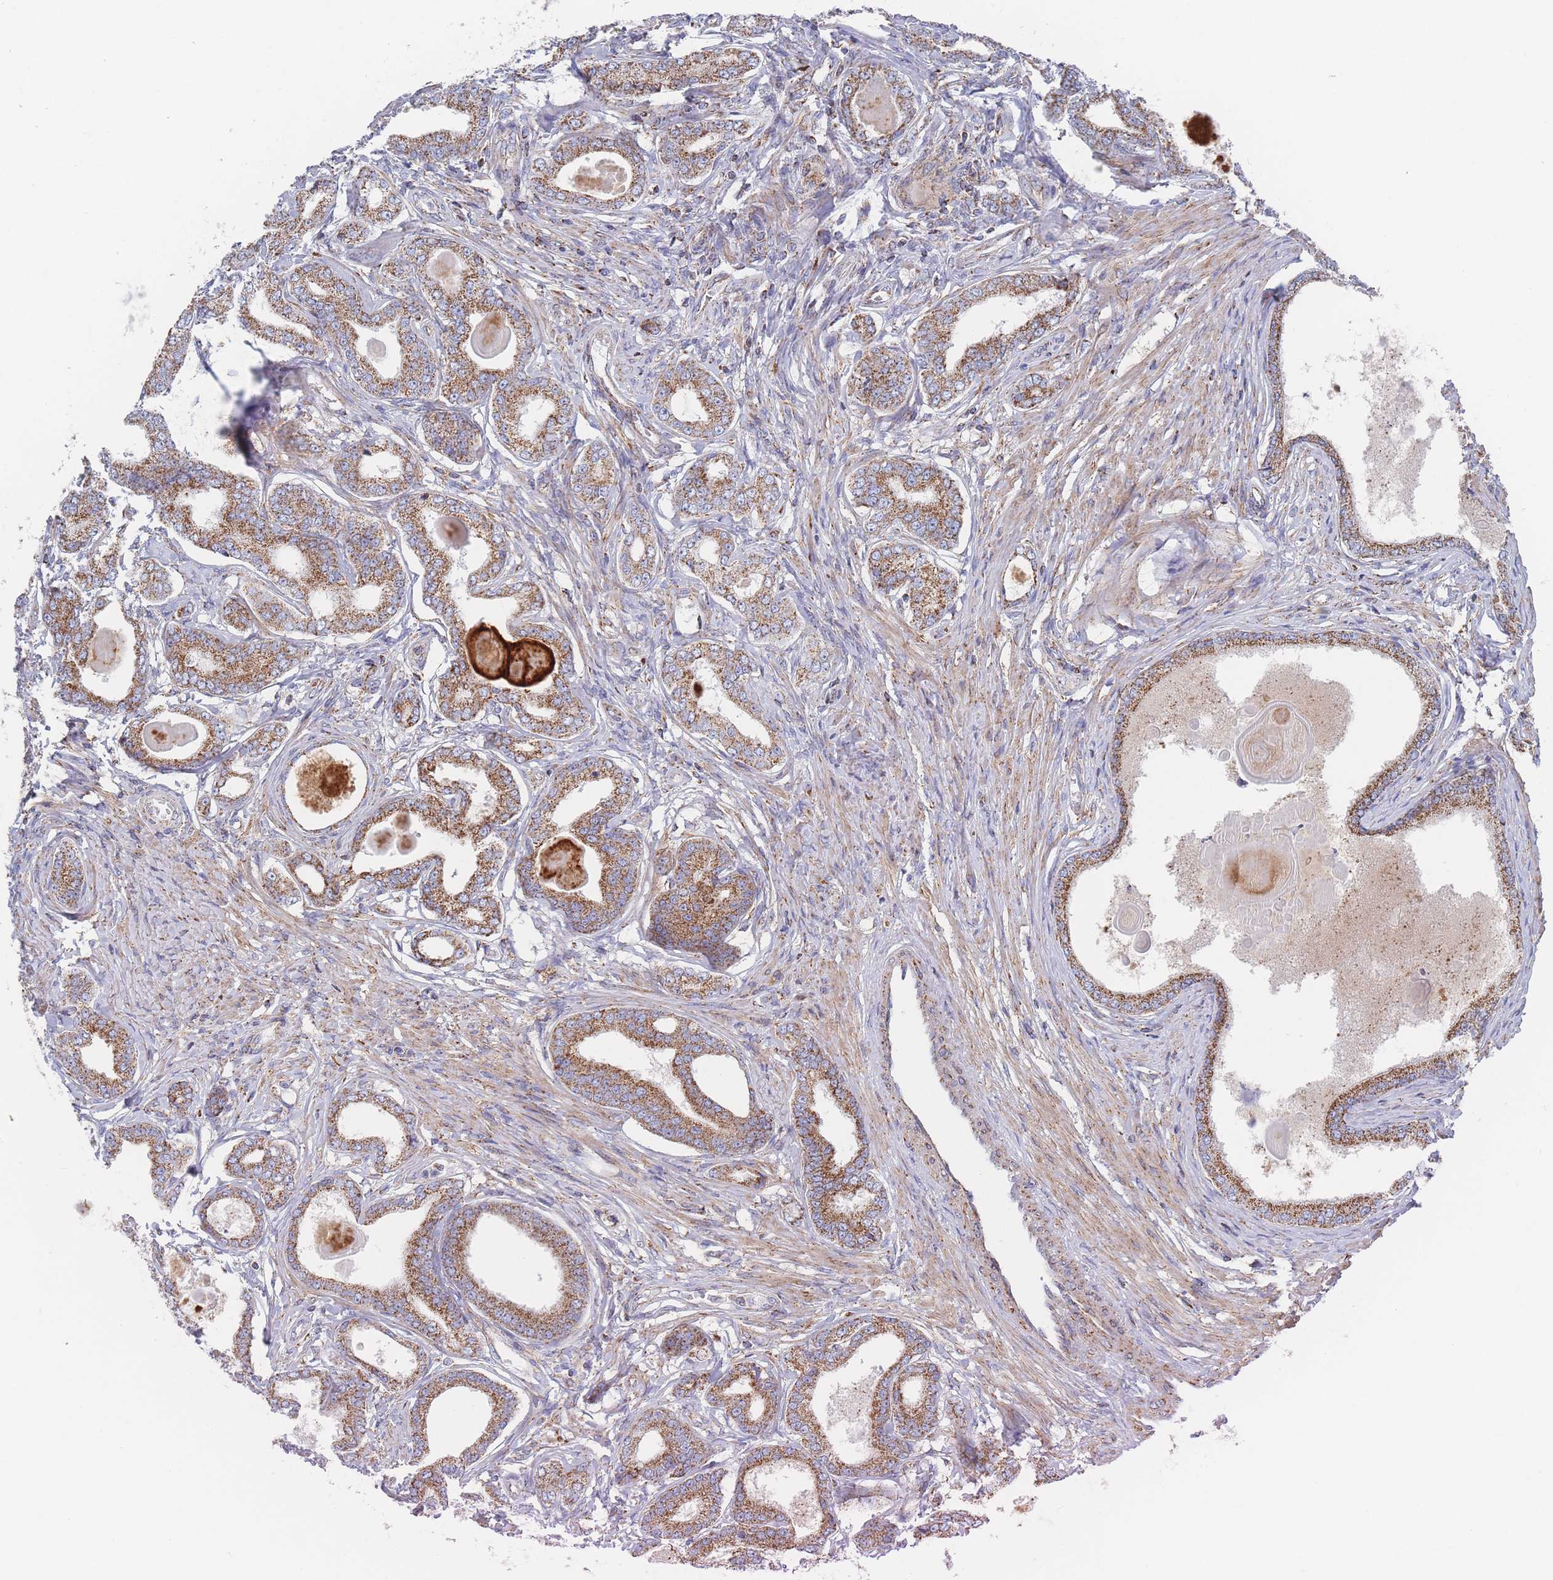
{"staining": {"intensity": "moderate", "quantity": ">75%", "location": "cytoplasmic/membranous"}, "tissue": "prostate cancer", "cell_type": "Tumor cells", "image_type": "cancer", "snomed": [{"axis": "morphology", "description": "Adenocarcinoma, High grade"}, {"axis": "topography", "description": "Prostate"}], "caption": "Moderate cytoplasmic/membranous staining is identified in approximately >75% of tumor cells in prostate cancer. (Stains: DAB (3,3'-diaminobenzidine) in brown, nuclei in blue, Microscopy: brightfield microscopy at high magnification).", "gene": "IKZF4", "patient": {"sex": "male", "age": 69}}